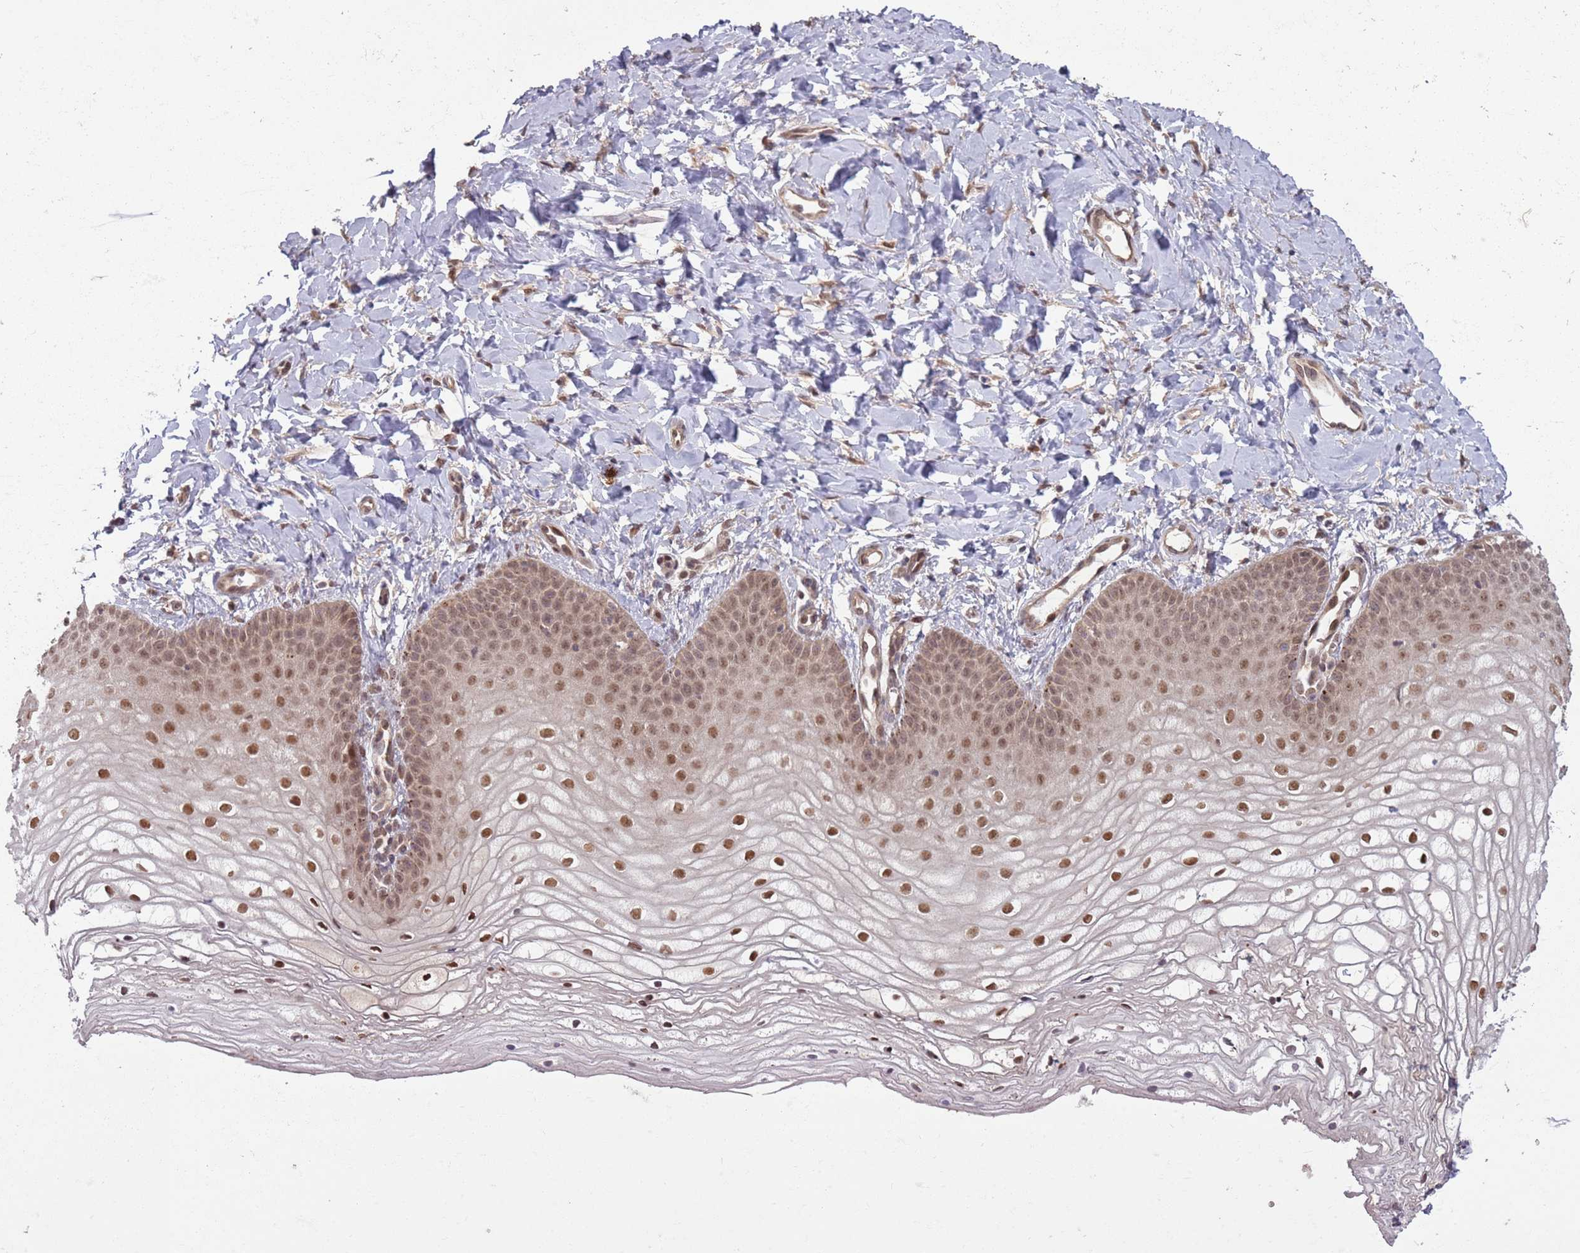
{"staining": {"intensity": "moderate", "quantity": ">75%", "location": "nuclear"}, "tissue": "vagina", "cell_type": "Squamous epithelial cells", "image_type": "normal", "snomed": [{"axis": "morphology", "description": "Normal tissue, NOS"}, {"axis": "topography", "description": "Vagina"}], "caption": "Protein analysis of benign vagina shows moderate nuclear expression in about >75% of squamous epithelial cells. Nuclei are stained in blue.", "gene": "ADAMTS3", "patient": {"sex": "female", "age": 68}}